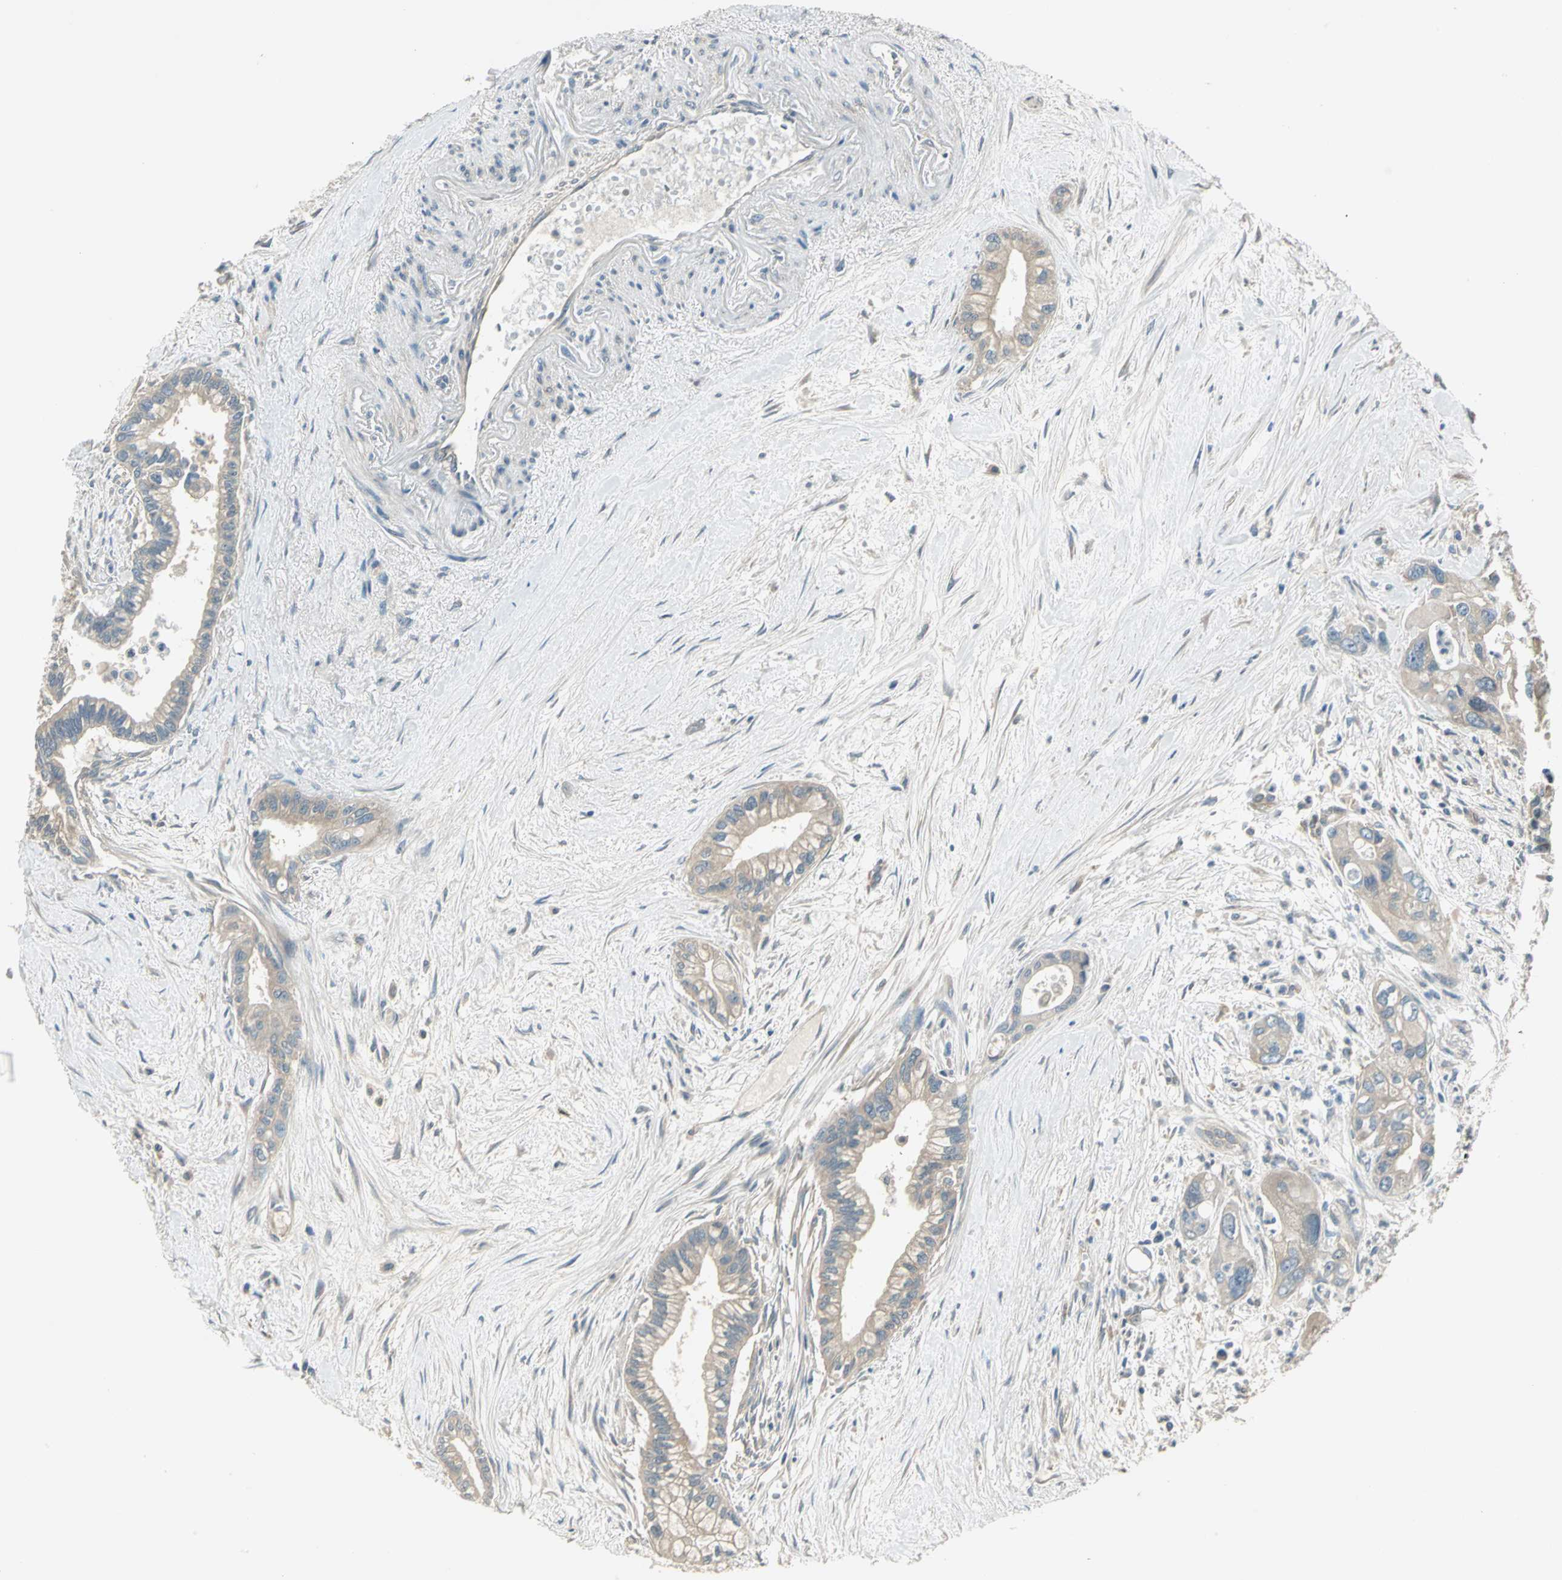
{"staining": {"intensity": "weak", "quantity": ">75%", "location": "cytoplasmic/membranous"}, "tissue": "pancreatic cancer", "cell_type": "Tumor cells", "image_type": "cancer", "snomed": [{"axis": "morphology", "description": "Adenocarcinoma, NOS"}, {"axis": "topography", "description": "Pancreas"}], "caption": "Immunohistochemistry micrograph of pancreatic adenocarcinoma stained for a protein (brown), which reveals low levels of weak cytoplasmic/membranous positivity in approximately >75% of tumor cells.", "gene": "PRKAA1", "patient": {"sex": "male", "age": 70}}